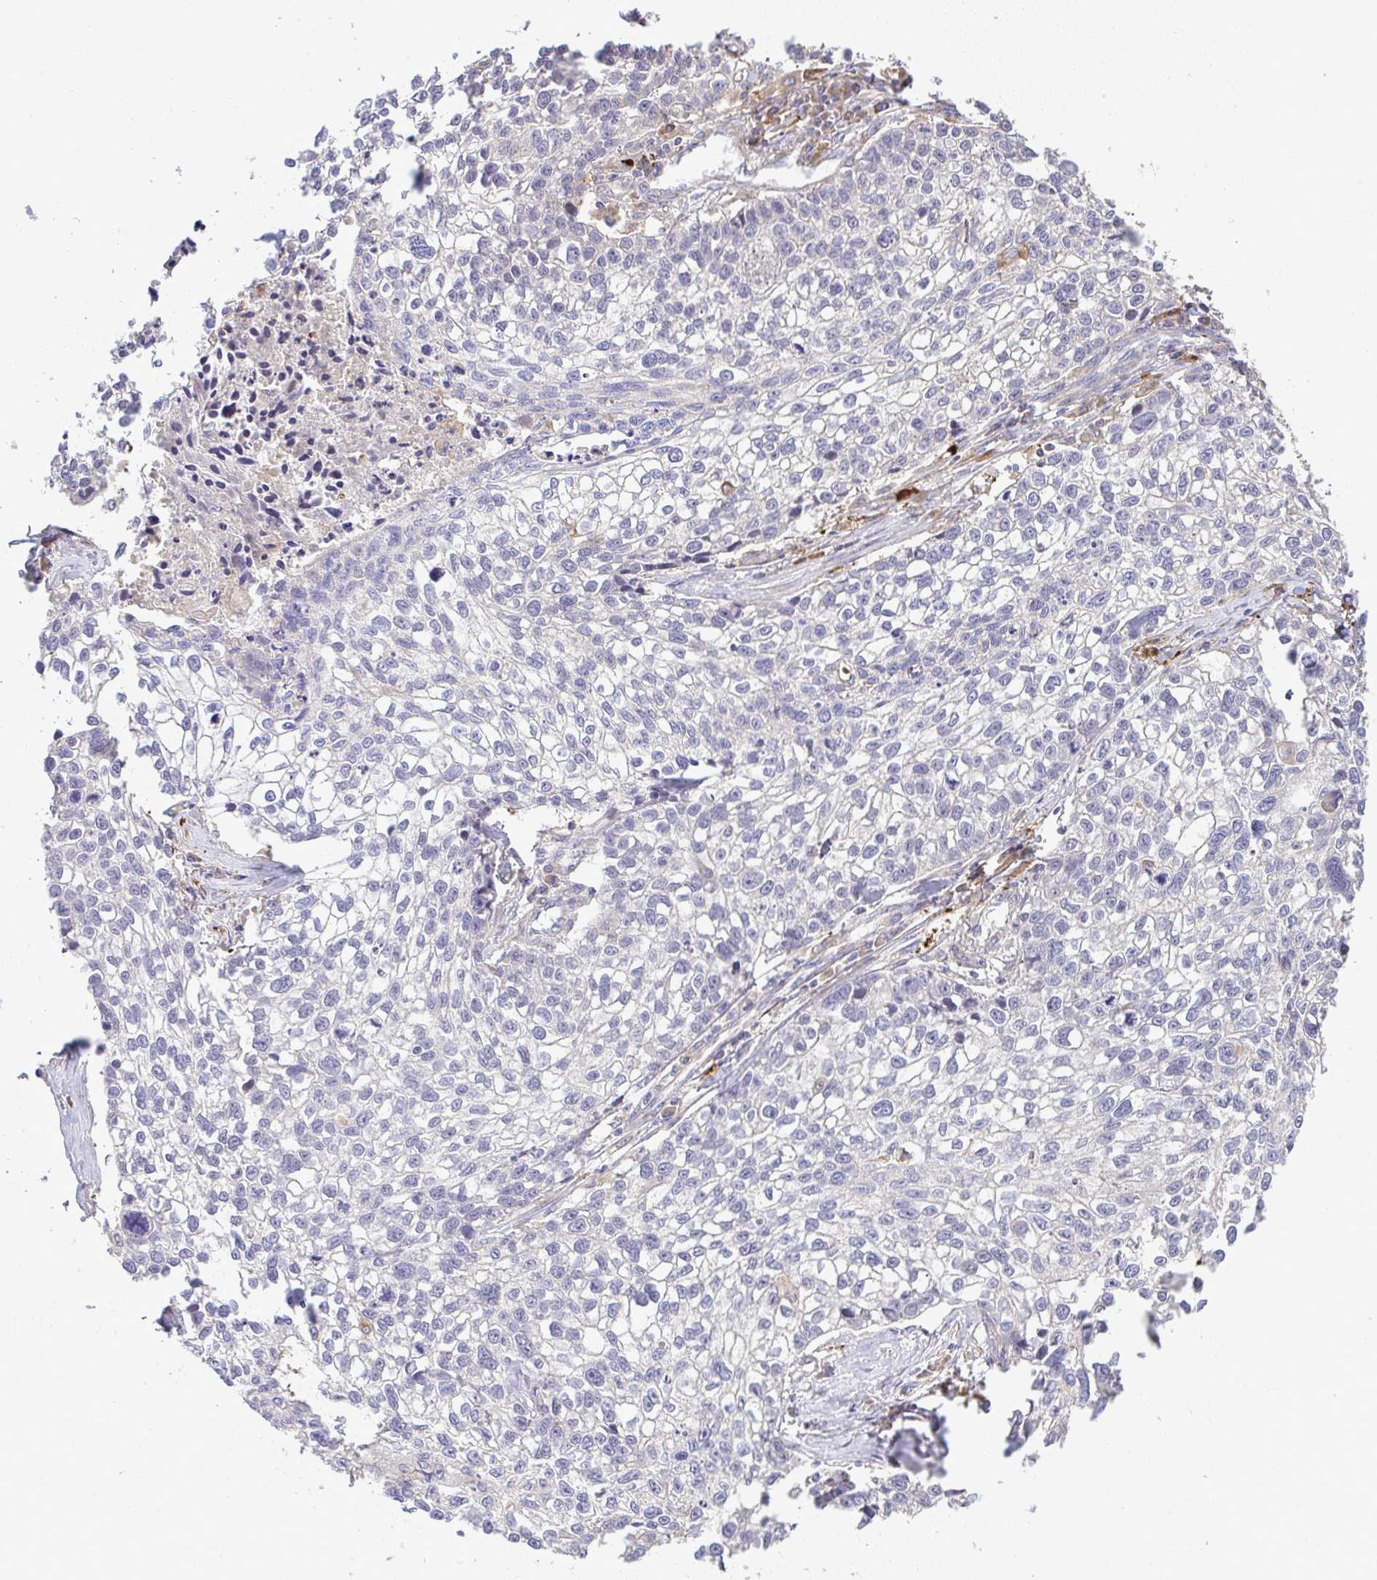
{"staining": {"intensity": "negative", "quantity": "none", "location": "none"}, "tissue": "lung cancer", "cell_type": "Tumor cells", "image_type": "cancer", "snomed": [{"axis": "morphology", "description": "Squamous cell carcinoma, NOS"}, {"axis": "topography", "description": "Lung"}], "caption": "The IHC image has no significant positivity in tumor cells of lung cancer (squamous cell carcinoma) tissue.", "gene": "GRID2", "patient": {"sex": "male", "age": 74}}